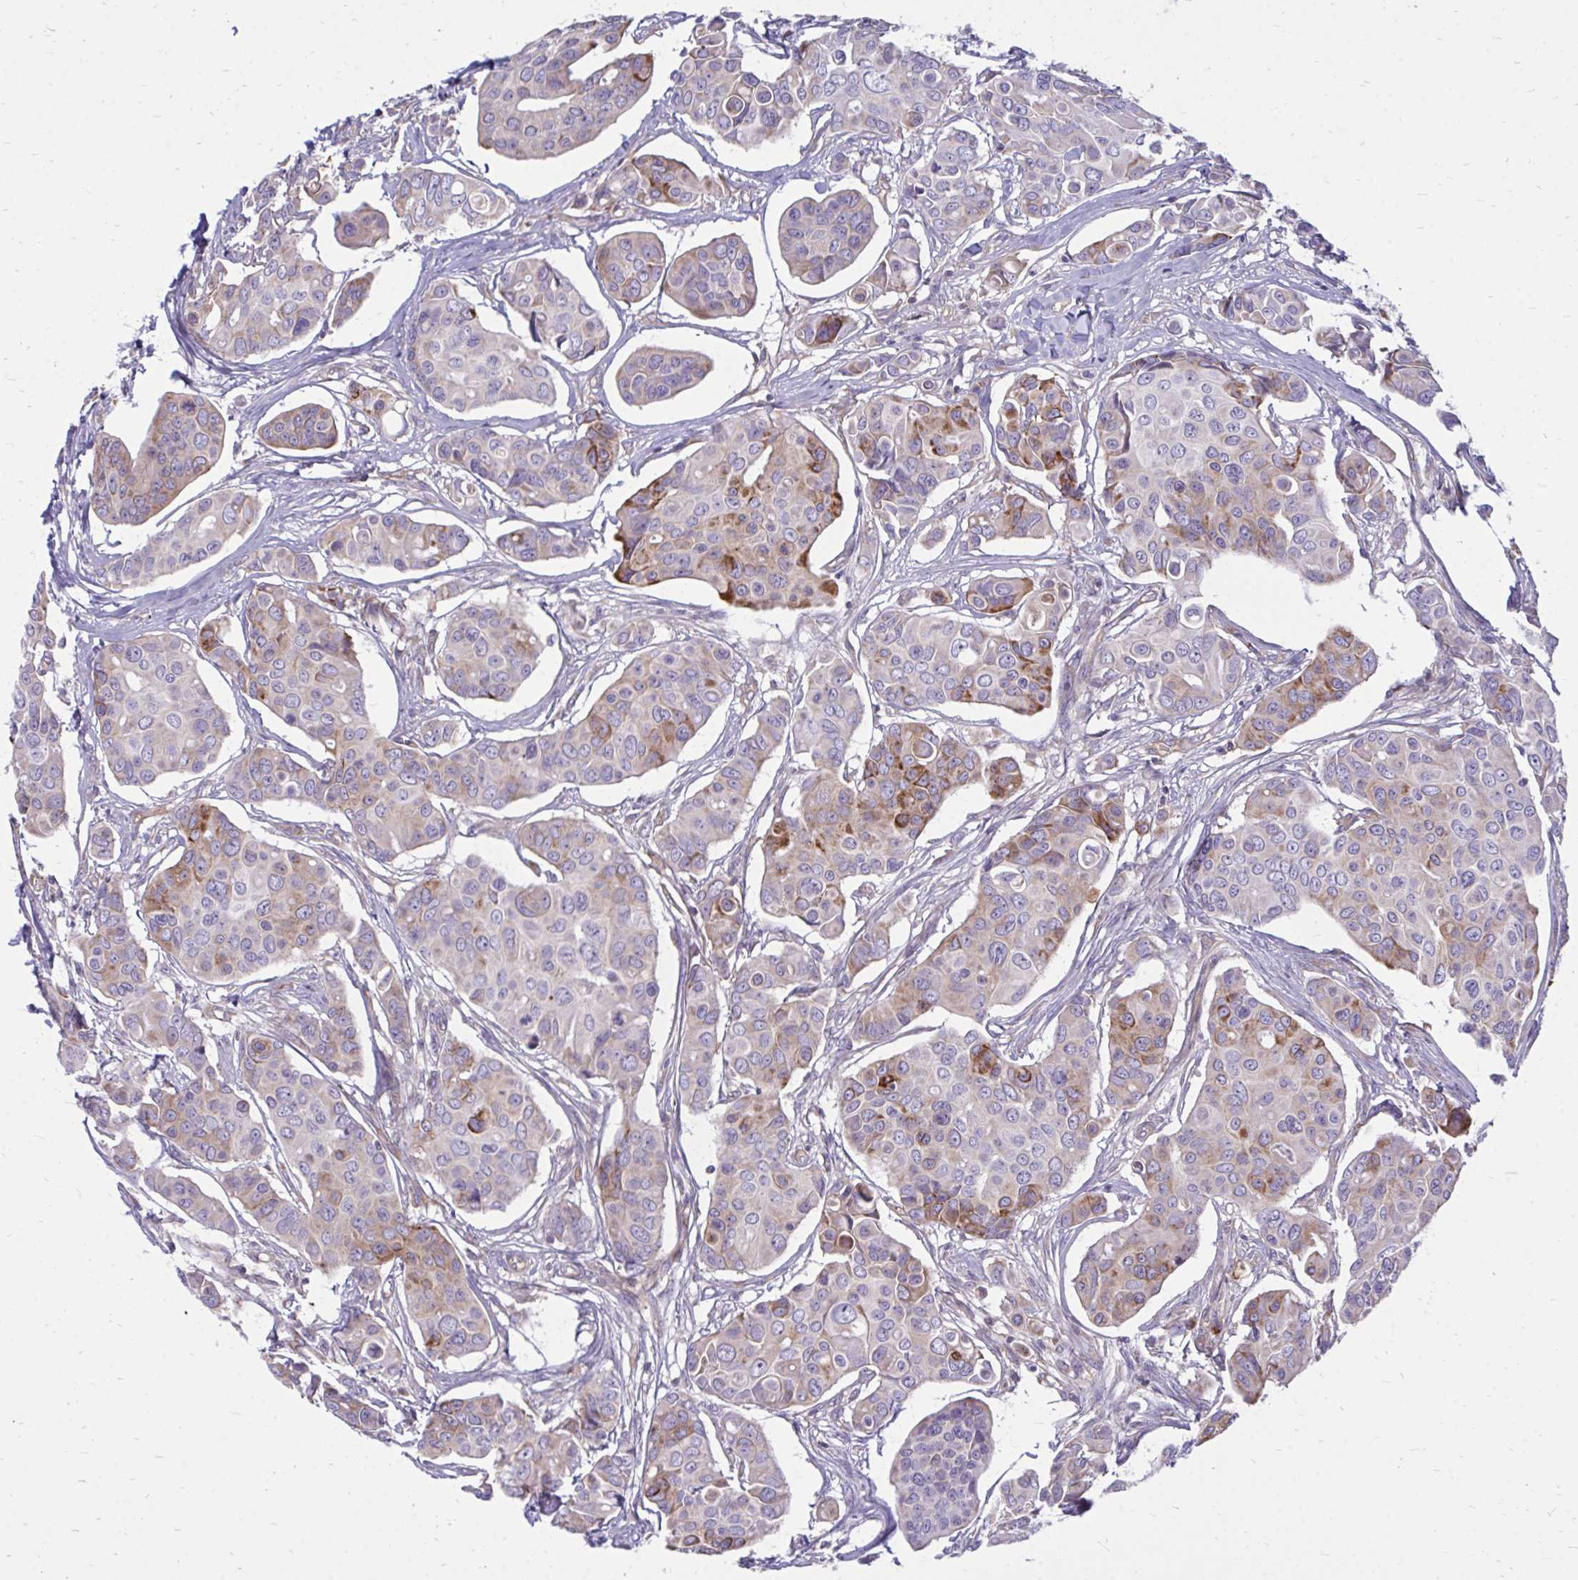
{"staining": {"intensity": "moderate", "quantity": "<25%", "location": "cytoplasmic/membranous"}, "tissue": "breast cancer", "cell_type": "Tumor cells", "image_type": "cancer", "snomed": [{"axis": "morphology", "description": "Duct carcinoma"}, {"axis": "topography", "description": "Breast"}], "caption": "Immunohistochemical staining of human invasive ductal carcinoma (breast) reveals low levels of moderate cytoplasmic/membranous protein positivity in approximately <25% of tumor cells. The protein is stained brown, and the nuclei are stained in blue (DAB (3,3'-diaminobenzidine) IHC with brightfield microscopy, high magnification).", "gene": "ASAP1", "patient": {"sex": "female", "age": 54}}